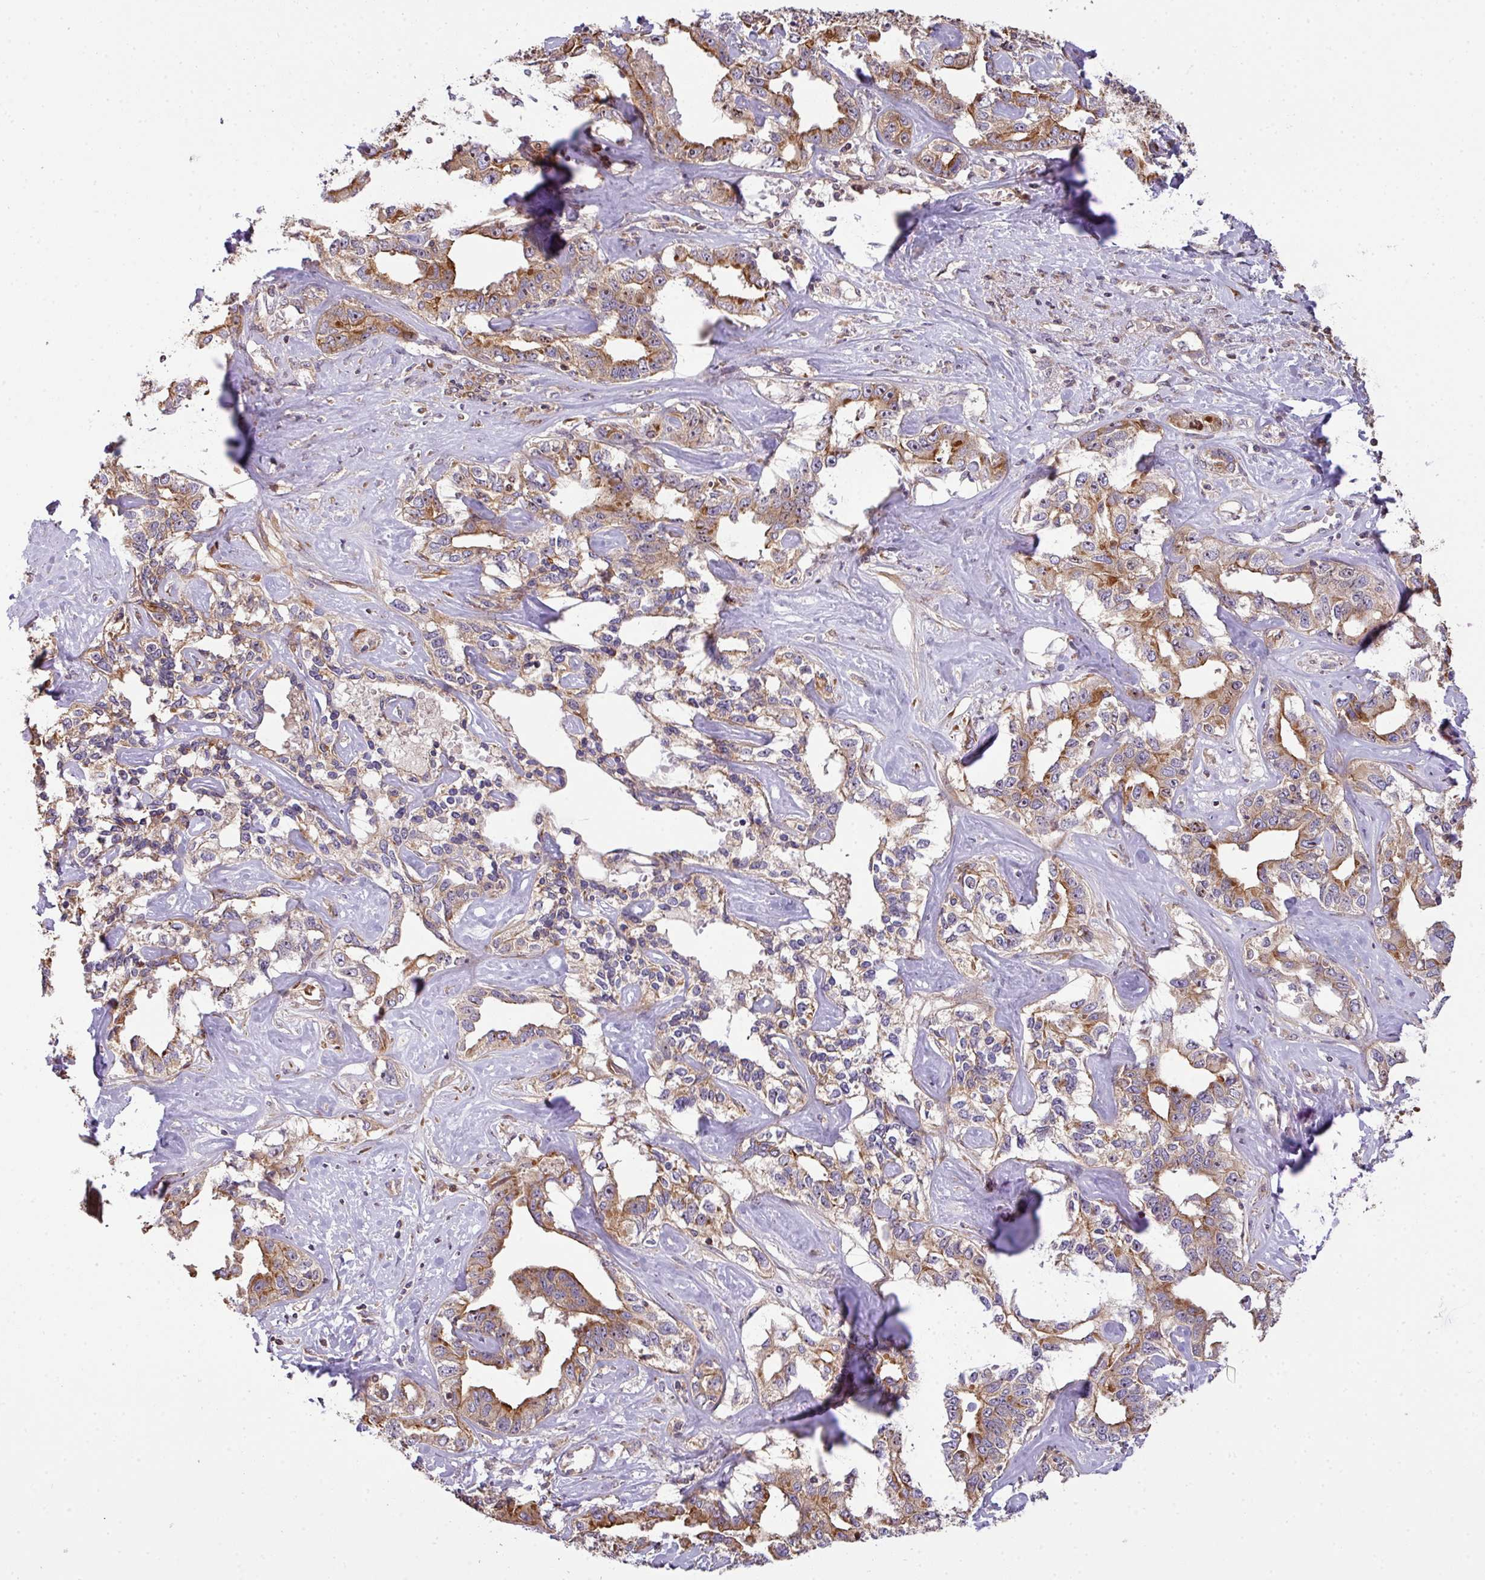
{"staining": {"intensity": "moderate", "quantity": ">75%", "location": "cytoplasmic/membranous,nuclear"}, "tissue": "liver cancer", "cell_type": "Tumor cells", "image_type": "cancer", "snomed": [{"axis": "morphology", "description": "Cholangiocarcinoma"}, {"axis": "topography", "description": "Liver"}], "caption": "A high-resolution micrograph shows immunohistochemistry staining of cholangiocarcinoma (liver), which reveals moderate cytoplasmic/membranous and nuclear positivity in about >75% of tumor cells.", "gene": "VENTX", "patient": {"sex": "male", "age": 59}}